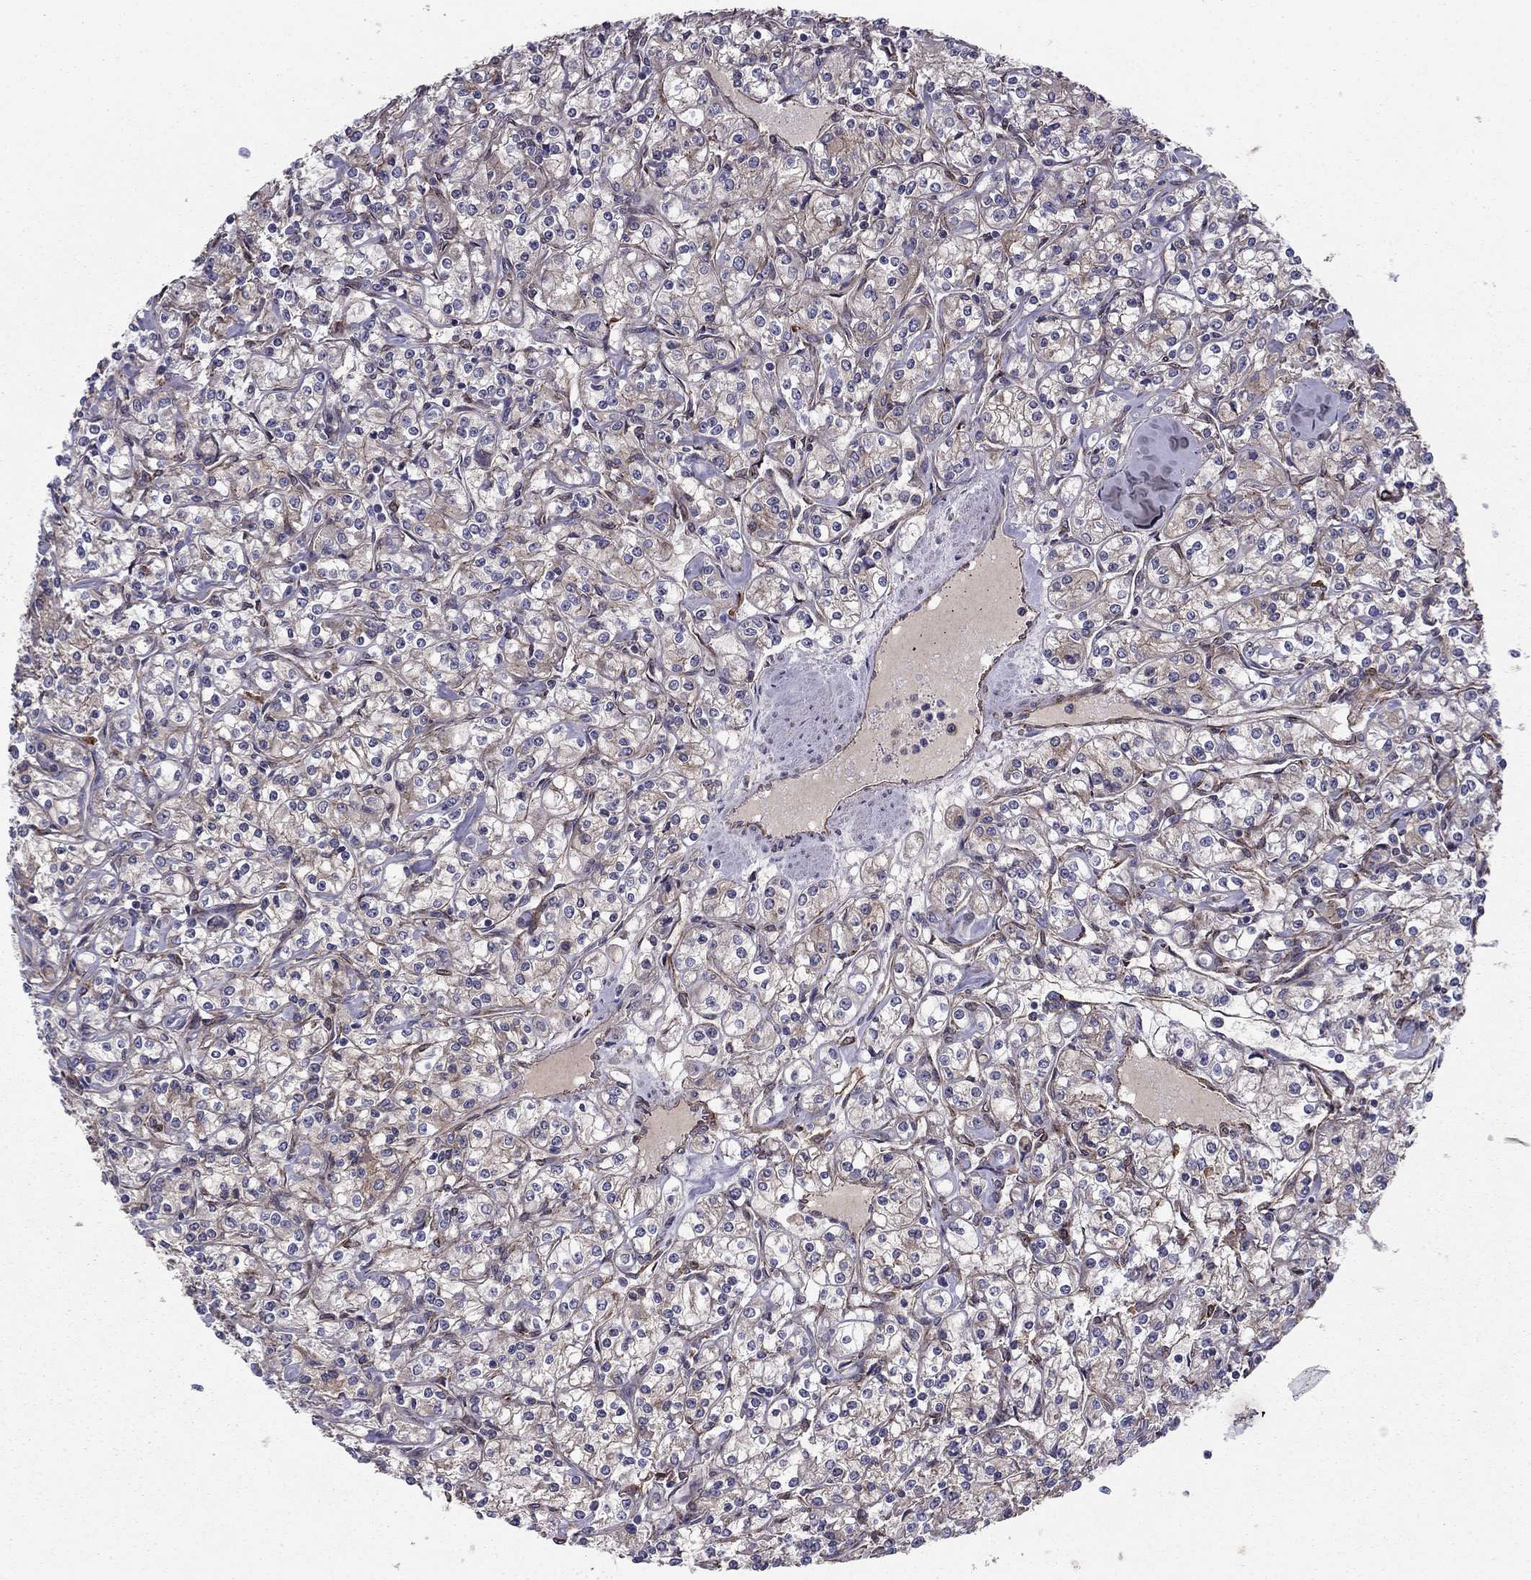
{"staining": {"intensity": "weak", "quantity": "<25%", "location": "cytoplasmic/membranous"}, "tissue": "renal cancer", "cell_type": "Tumor cells", "image_type": "cancer", "snomed": [{"axis": "morphology", "description": "Adenocarcinoma, NOS"}, {"axis": "topography", "description": "Kidney"}], "caption": "This is an IHC photomicrograph of renal adenocarcinoma. There is no expression in tumor cells.", "gene": "SHMT1", "patient": {"sex": "male", "age": 77}}